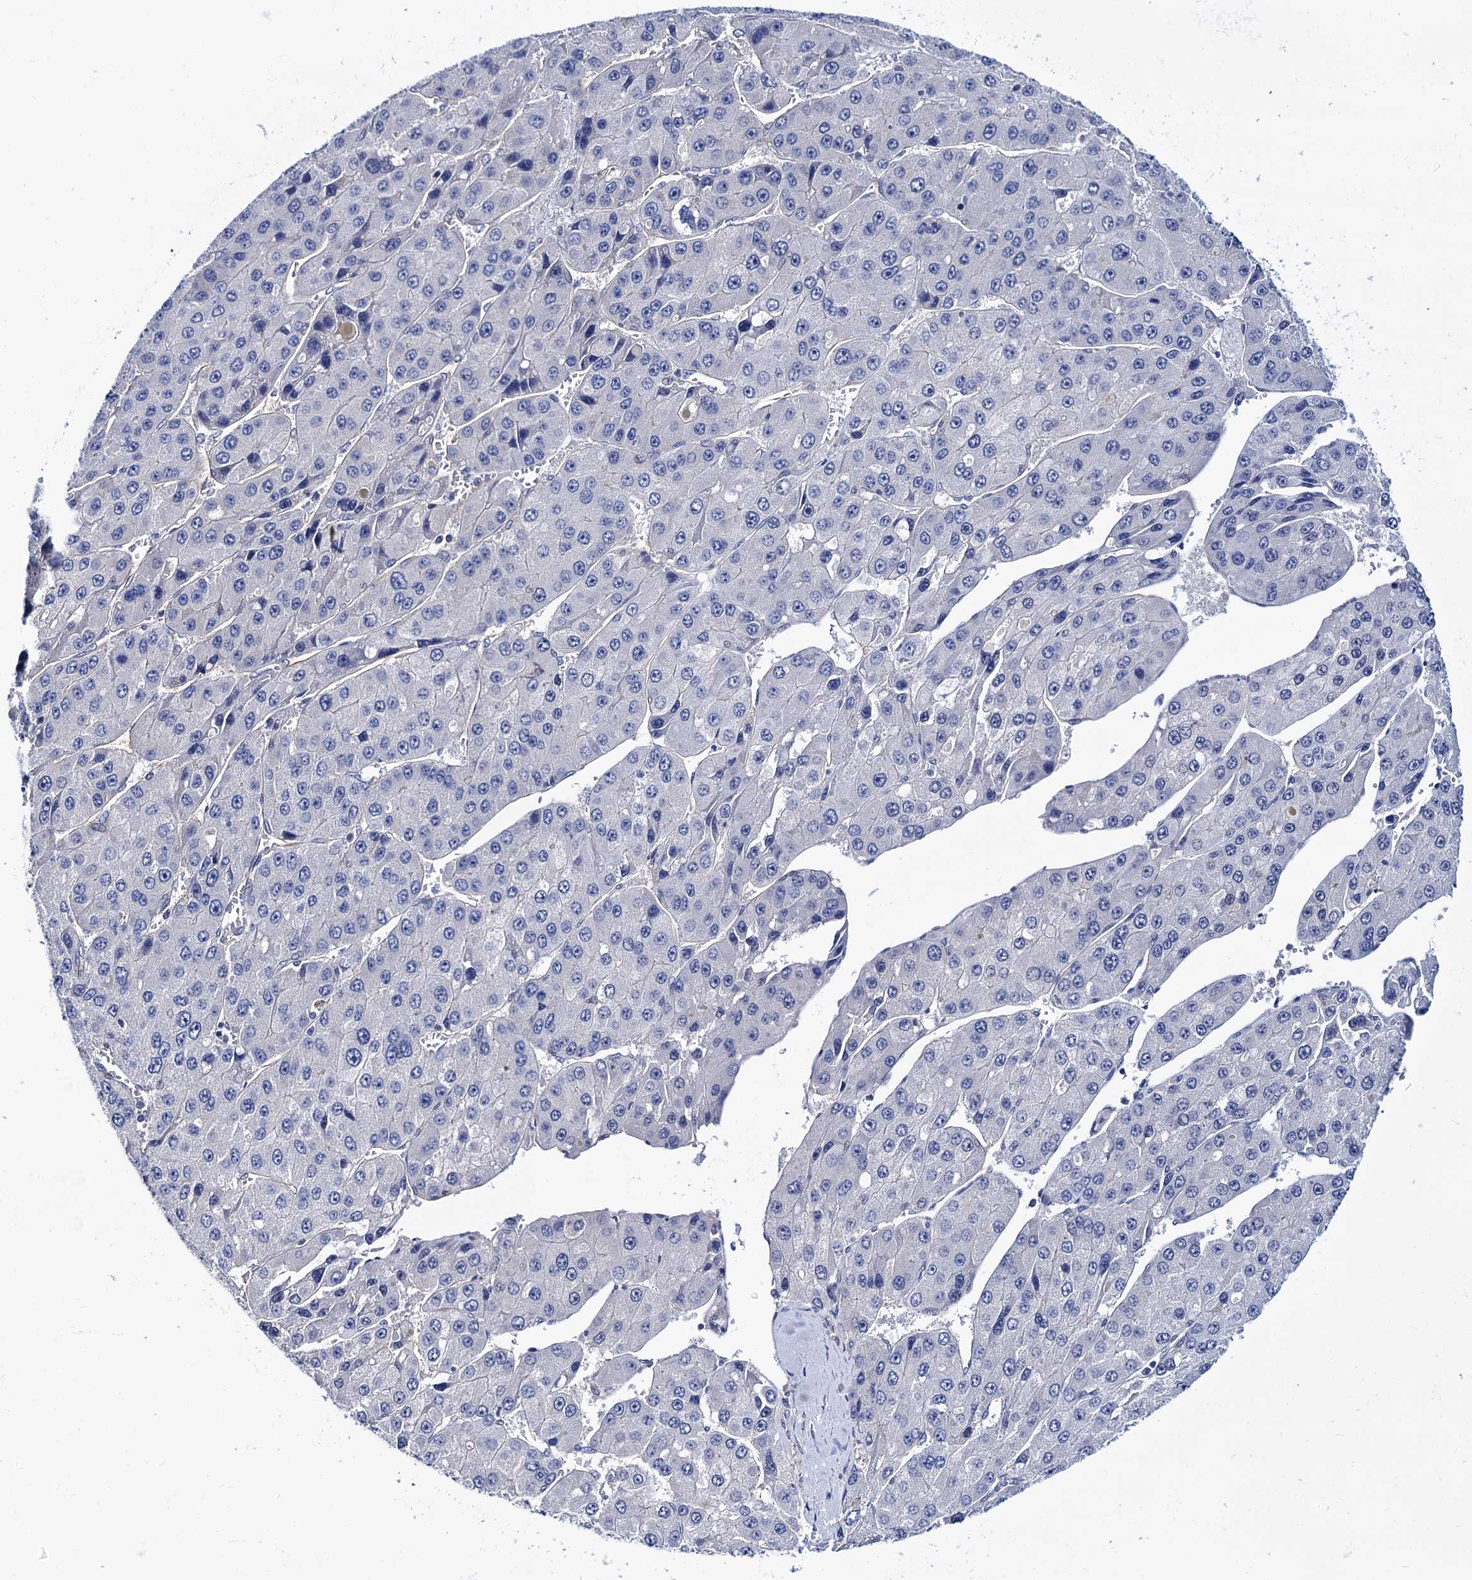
{"staining": {"intensity": "negative", "quantity": "none", "location": "none"}, "tissue": "liver cancer", "cell_type": "Tumor cells", "image_type": "cancer", "snomed": [{"axis": "morphology", "description": "Carcinoma, Hepatocellular, NOS"}, {"axis": "topography", "description": "Liver"}], "caption": "Immunohistochemistry (IHC) of human liver cancer displays no expression in tumor cells.", "gene": "ZDHHC18", "patient": {"sex": "female", "age": 73}}